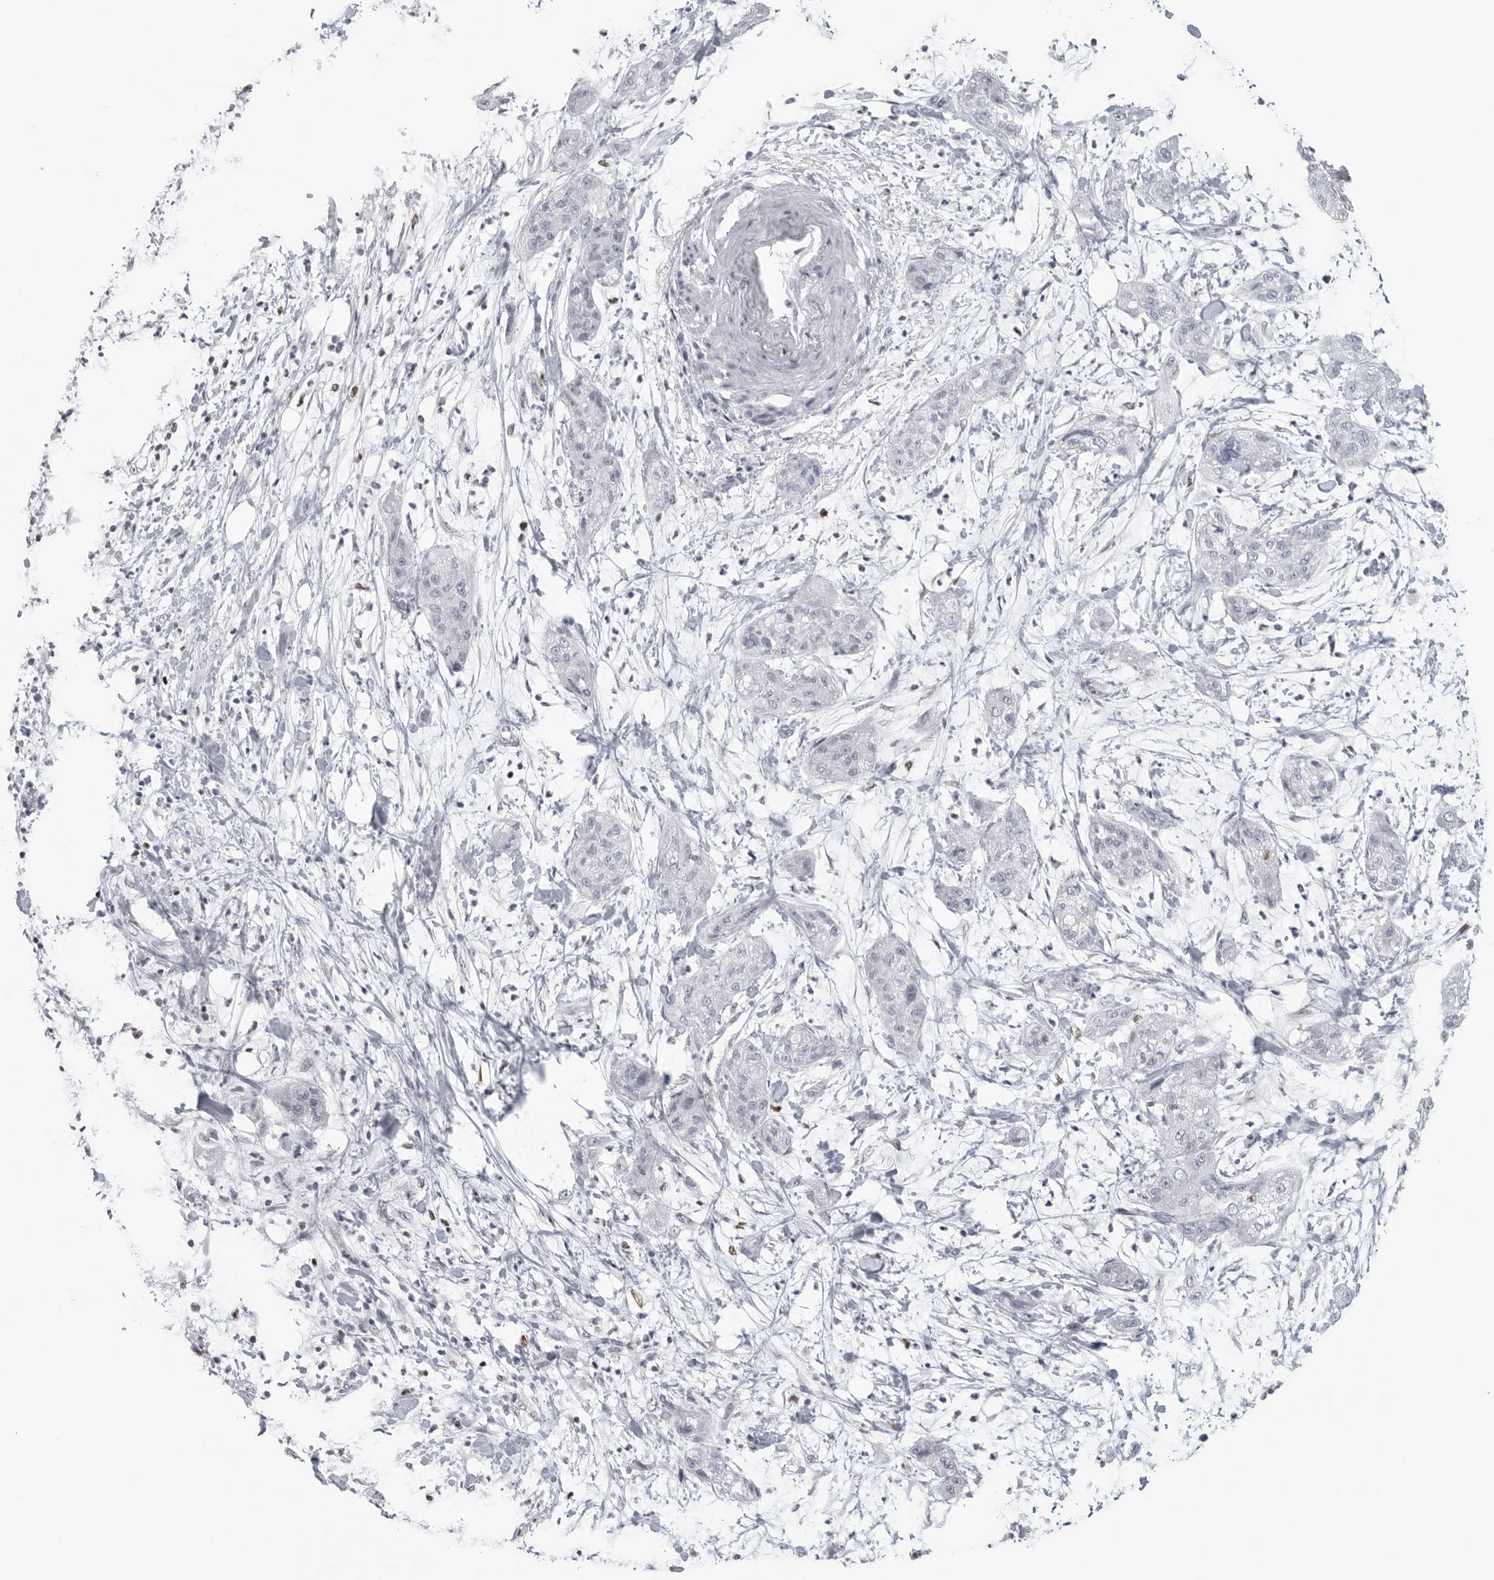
{"staining": {"intensity": "negative", "quantity": "none", "location": "none"}, "tissue": "pancreatic cancer", "cell_type": "Tumor cells", "image_type": "cancer", "snomed": [{"axis": "morphology", "description": "Adenocarcinoma, NOS"}, {"axis": "topography", "description": "Pancreas"}], "caption": "A histopathology image of pancreatic adenocarcinoma stained for a protein displays no brown staining in tumor cells.", "gene": "SATB2", "patient": {"sex": "female", "age": 78}}